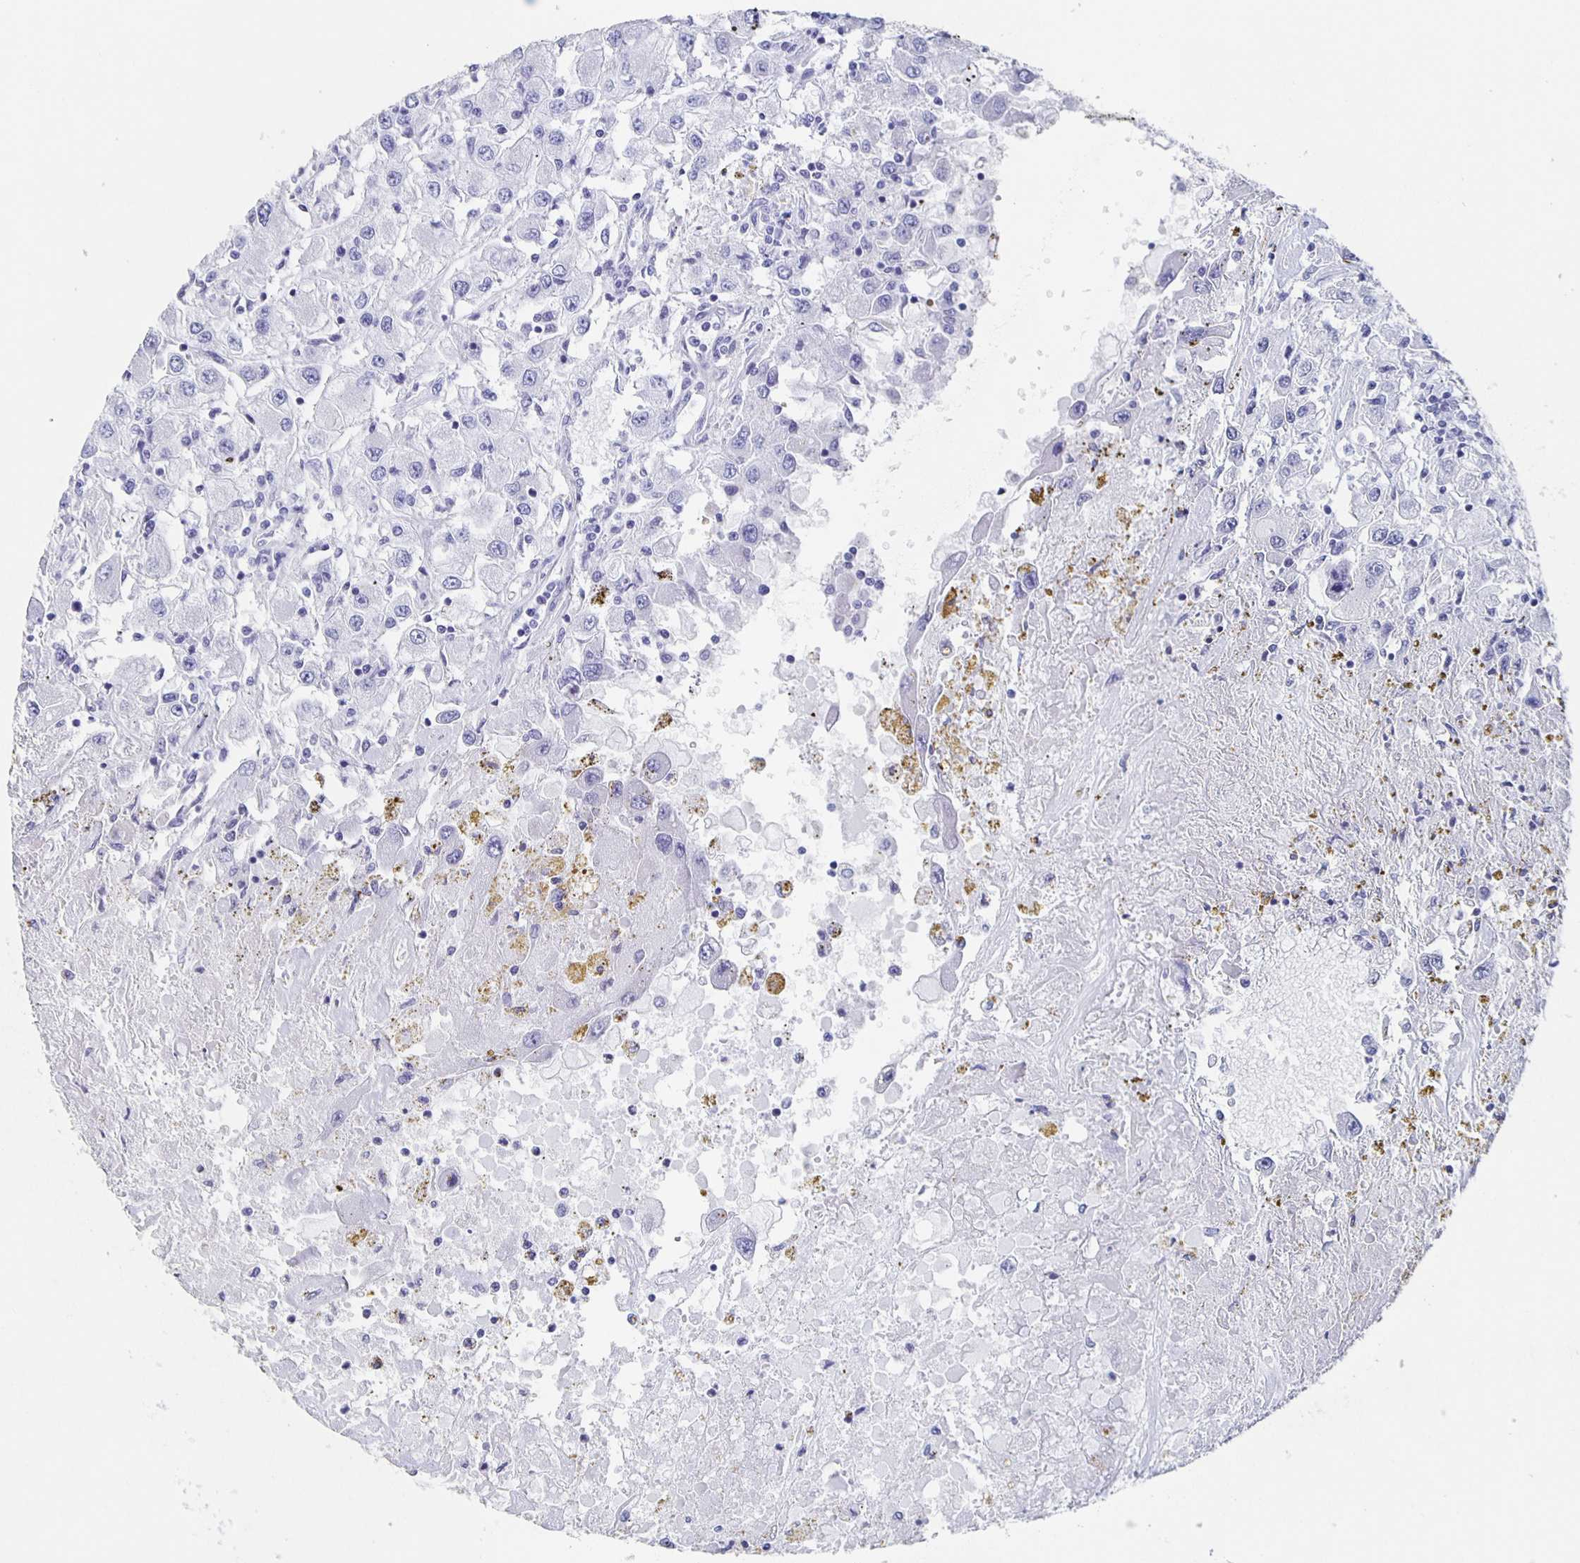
{"staining": {"intensity": "negative", "quantity": "none", "location": "none"}, "tissue": "renal cancer", "cell_type": "Tumor cells", "image_type": "cancer", "snomed": [{"axis": "morphology", "description": "Adenocarcinoma, NOS"}, {"axis": "topography", "description": "Kidney"}], "caption": "Tumor cells show no significant staining in adenocarcinoma (renal). Brightfield microscopy of IHC stained with DAB (brown) and hematoxylin (blue), captured at high magnification.", "gene": "SLC34A2", "patient": {"sex": "female", "age": 67}}